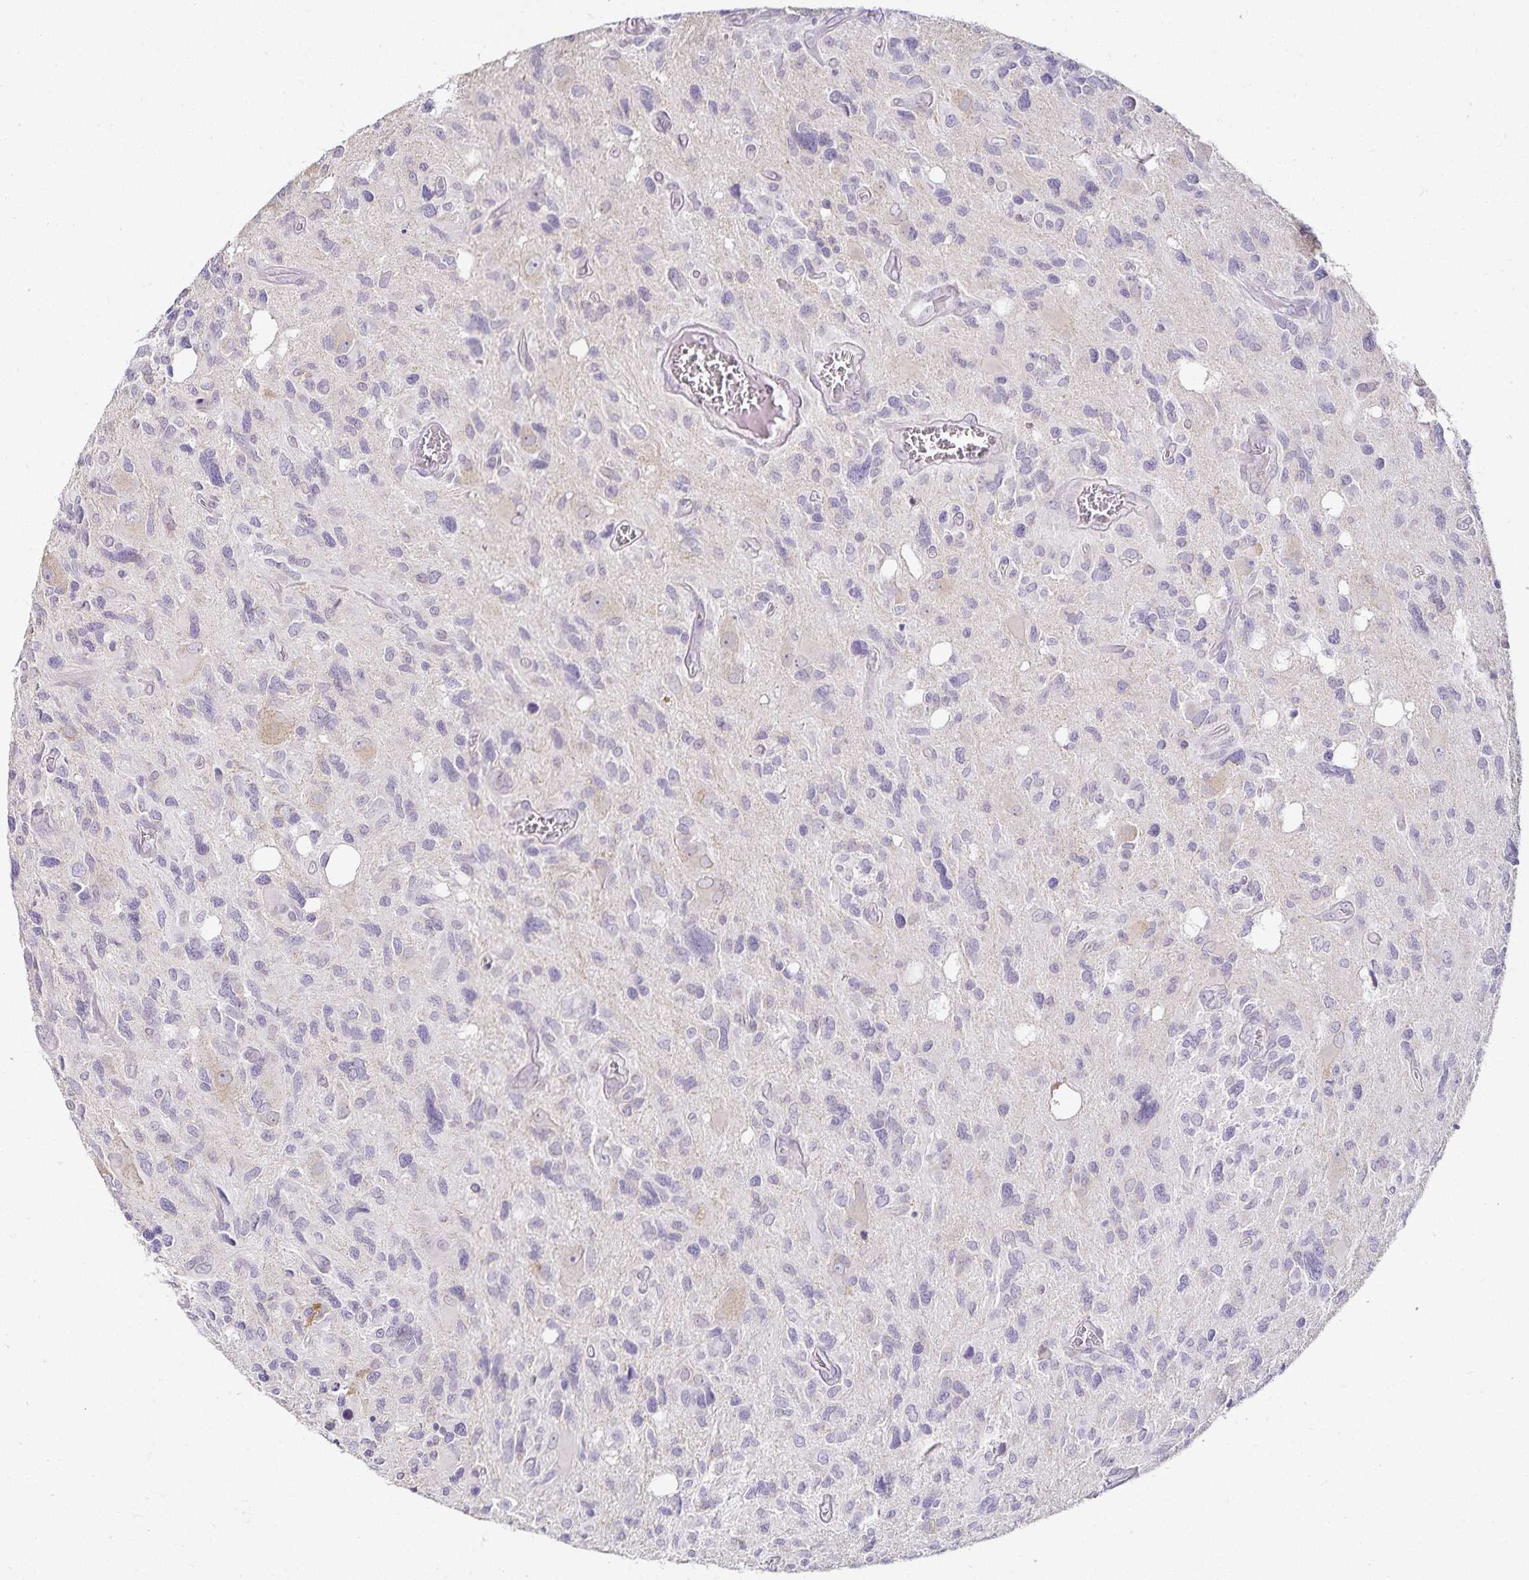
{"staining": {"intensity": "negative", "quantity": "none", "location": "none"}, "tissue": "glioma", "cell_type": "Tumor cells", "image_type": "cancer", "snomed": [{"axis": "morphology", "description": "Glioma, malignant, High grade"}, {"axis": "topography", "description": "Brain"}], "caption": "Protein analysis of glioma exhibits no significant positivity in tumor cells.", "gene": "GP2", "patient": {"sex": "male", "age": 49}}